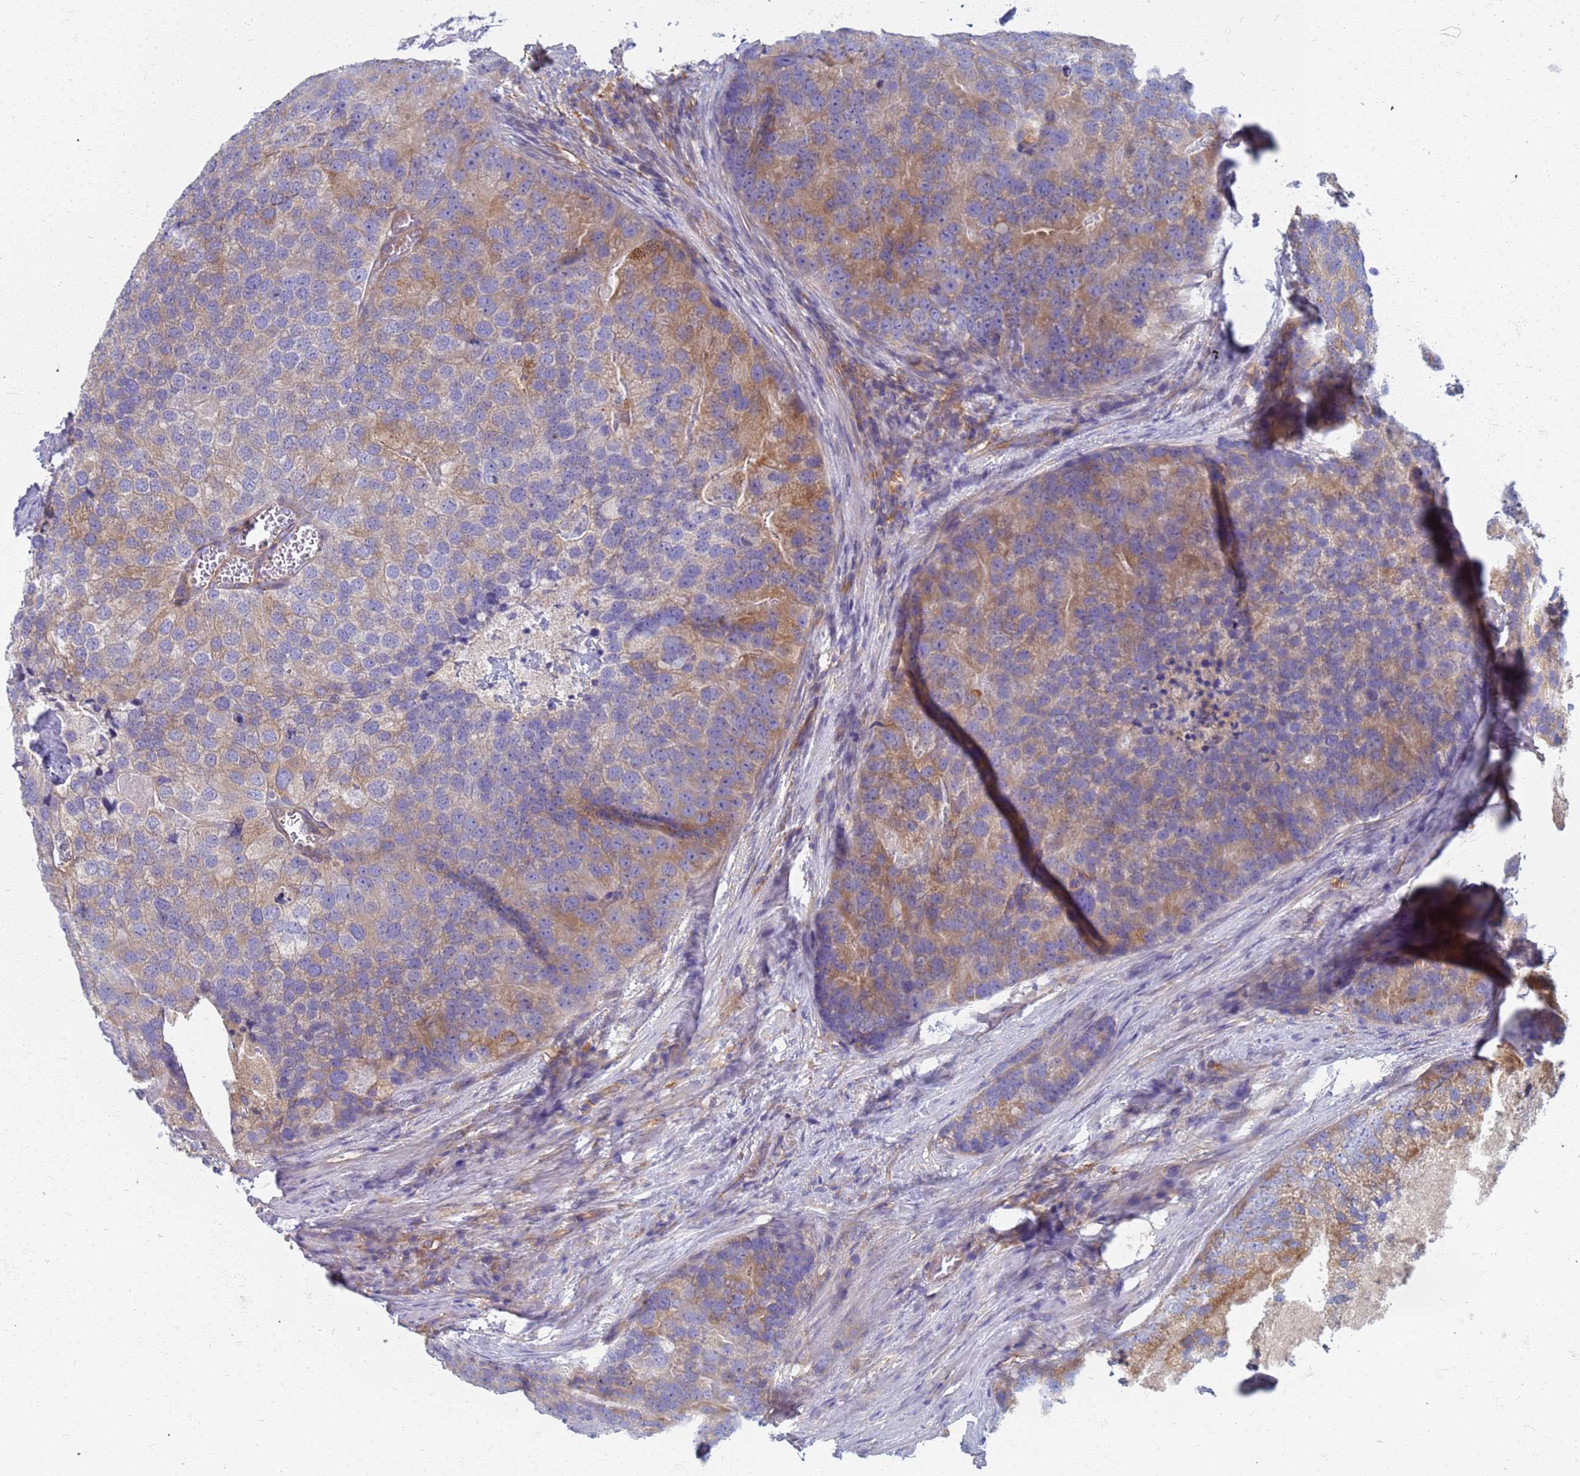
{"staining": {"intensity": "moderate", "quantity": "25%-75%", "location": "cytoplasmic/membranous"}, "tissue": "prostate cancer", "cell_type": "Tumor cells", "image_type": "cancer", "snomed": [{"axis": "morphology", "description": "Adenocarcinoma, High grade"}, {"axis": "topography", "description": "Prostate"}], "caption": "Immunohistochemical staining of prostate cancer (high-grade adenocarcinoma) displays moderate cytoplasmic/membranous protein staining in approximately 25%-75% of tumor cells. (DAB IHC, brown staining for protein, blue staining for nuclei).", "gene": "EEA1", "patient": {"sex": "male", "age": 62}}